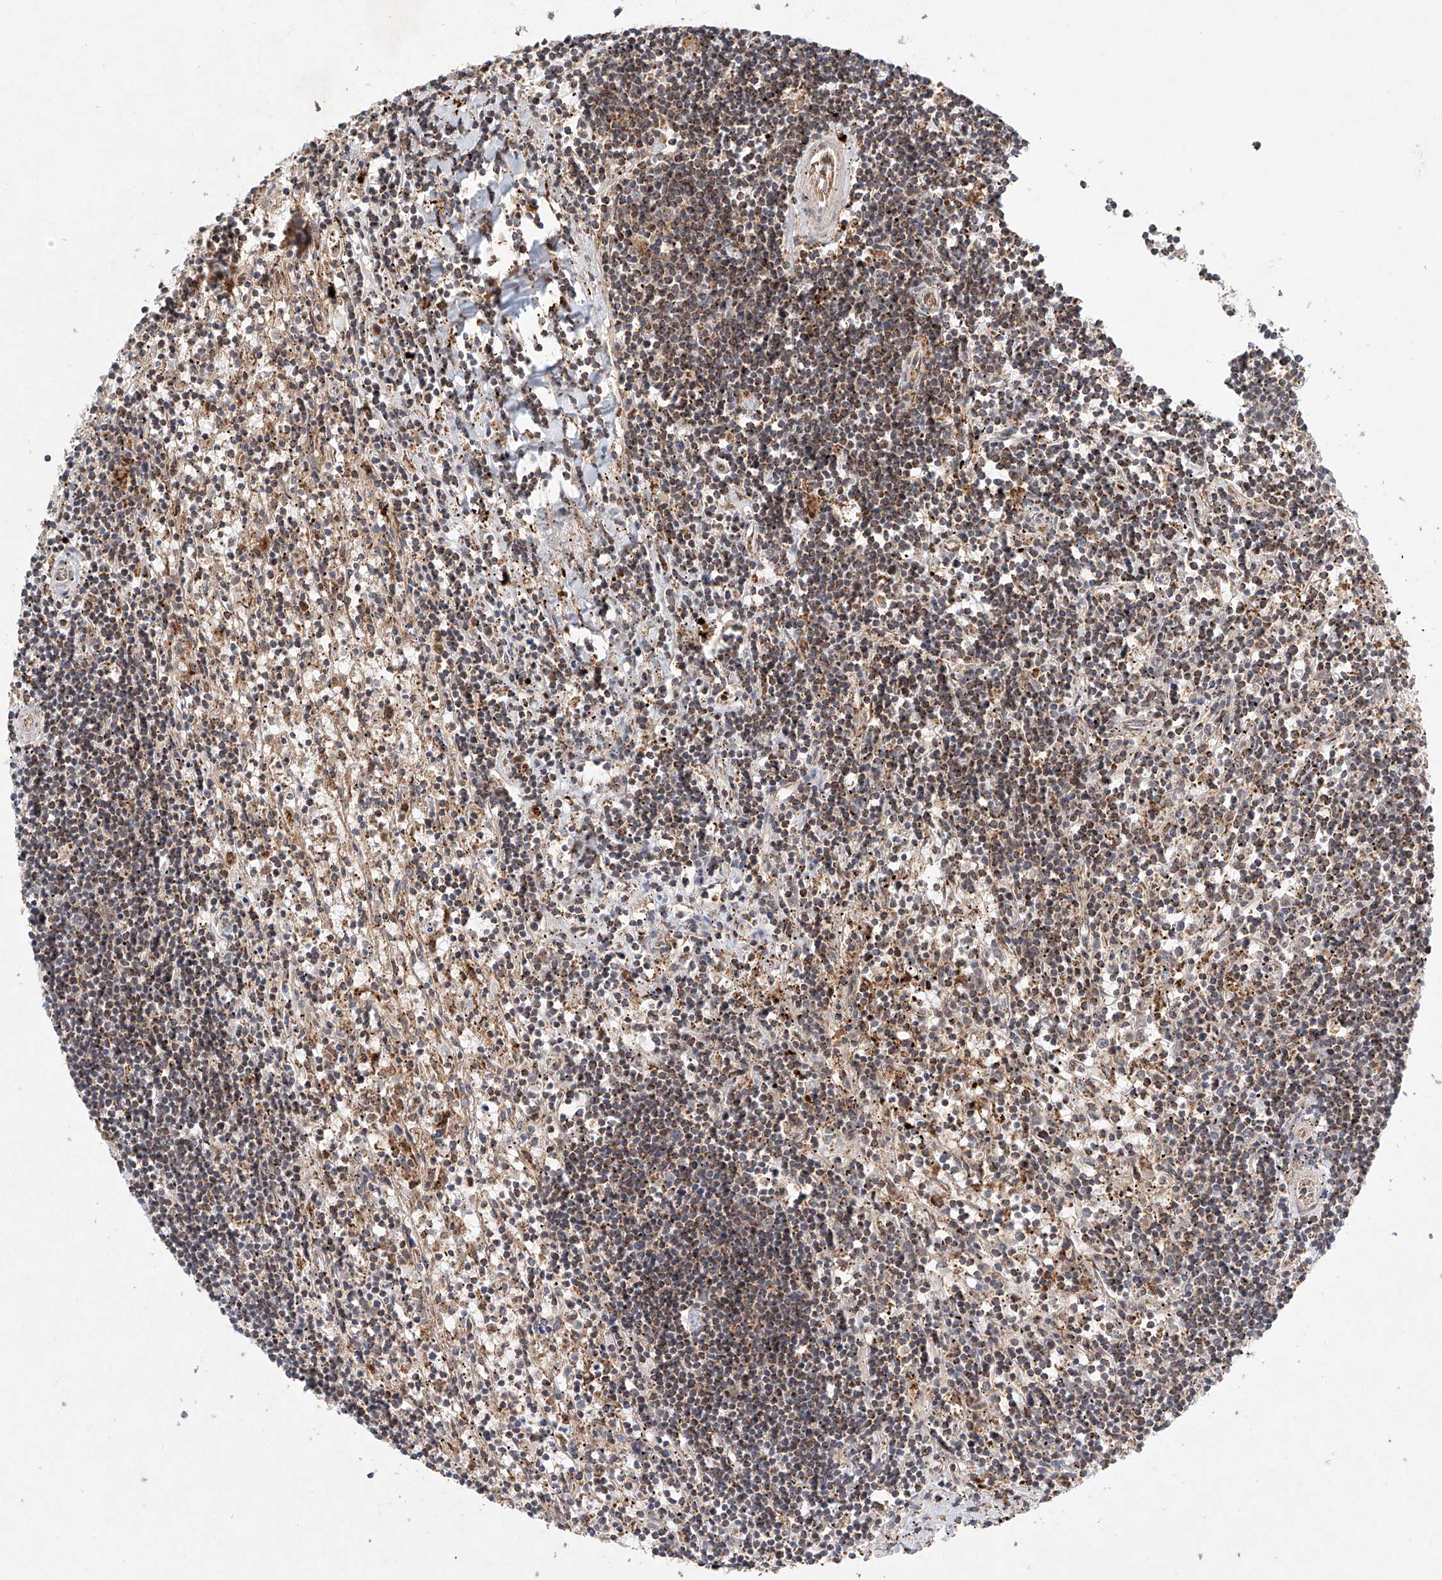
{"staining": {"intensity": "weak", "quantity": "<25%", "location": "cytoplasmic/membranous"}, "tissue": "lymphoma", "cell_type": "Tumor cells", "image_type": "cancer", "snomed": [{"axis": "morphology", "description": "Malignant lymphoma, non-Hodgkin's type, Low grade"}, {"axis": "topography", "description": "Spleen"}], "caption": "There is no significant positivity in tumor cells of low-grade malignant lymphoma, non-Hodgkin's type. (DAB (3,3'-diaminobenzidine) immunohistochemistry, high magnification).", "gene": "DCAF11", "patient": {"sex": "male", "age": 76}}